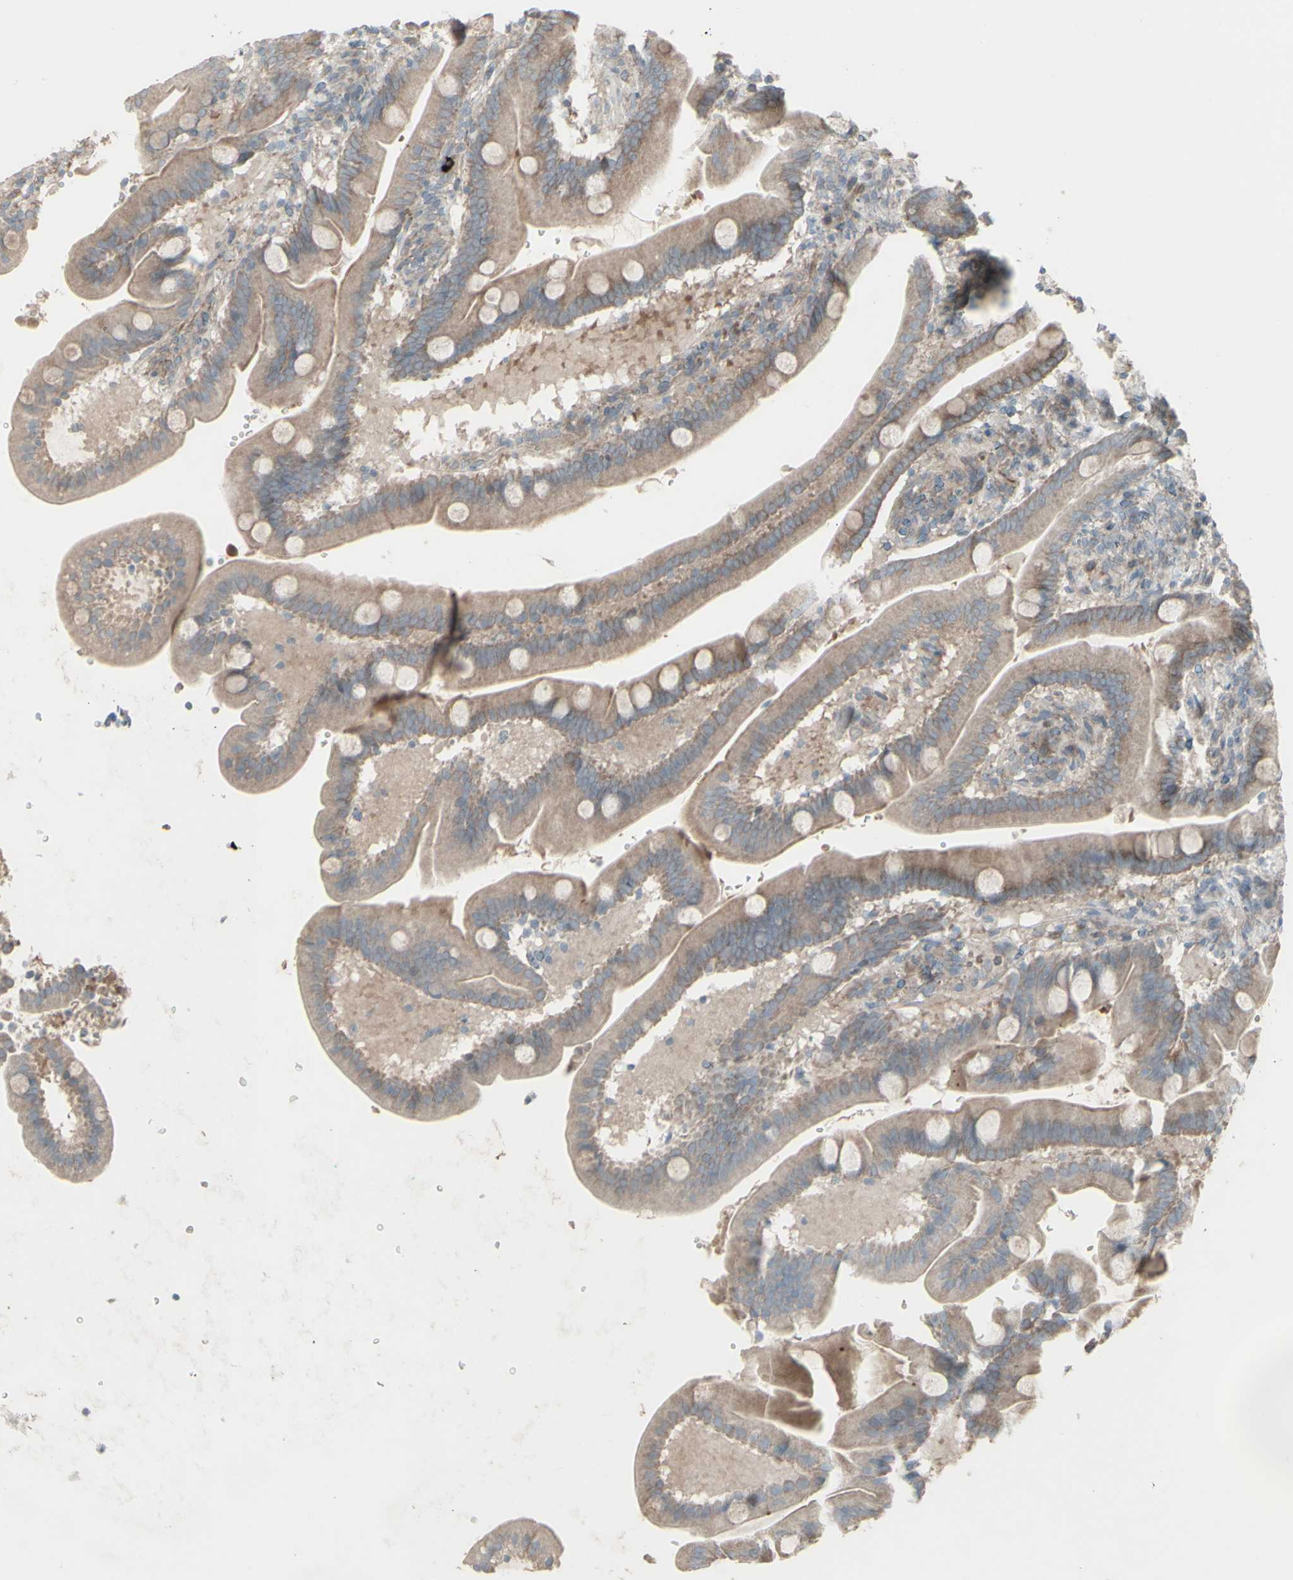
{"staining": {"intensity": "moderate", "quantity": "<25%", "location": "cytoplasmic/membranous,nuclear"}, "tissue": "duodenum", "cell_type": "Glandular cells", "image_type": "normal", "snomed": [{"axis": "morphology", "description": "Normal tissue, NOS"}, {"axis": "topography", "description": "Duodenum"}], "caption": "This image shows immunohistochemistry staining of unremarkable duodenum, with low moderate cytoplasmic/membranous,nuclear expression in approximately <25% of glandular cells.", "gene": "GMNN", "patient": {"sex": "male", "age": 54}}